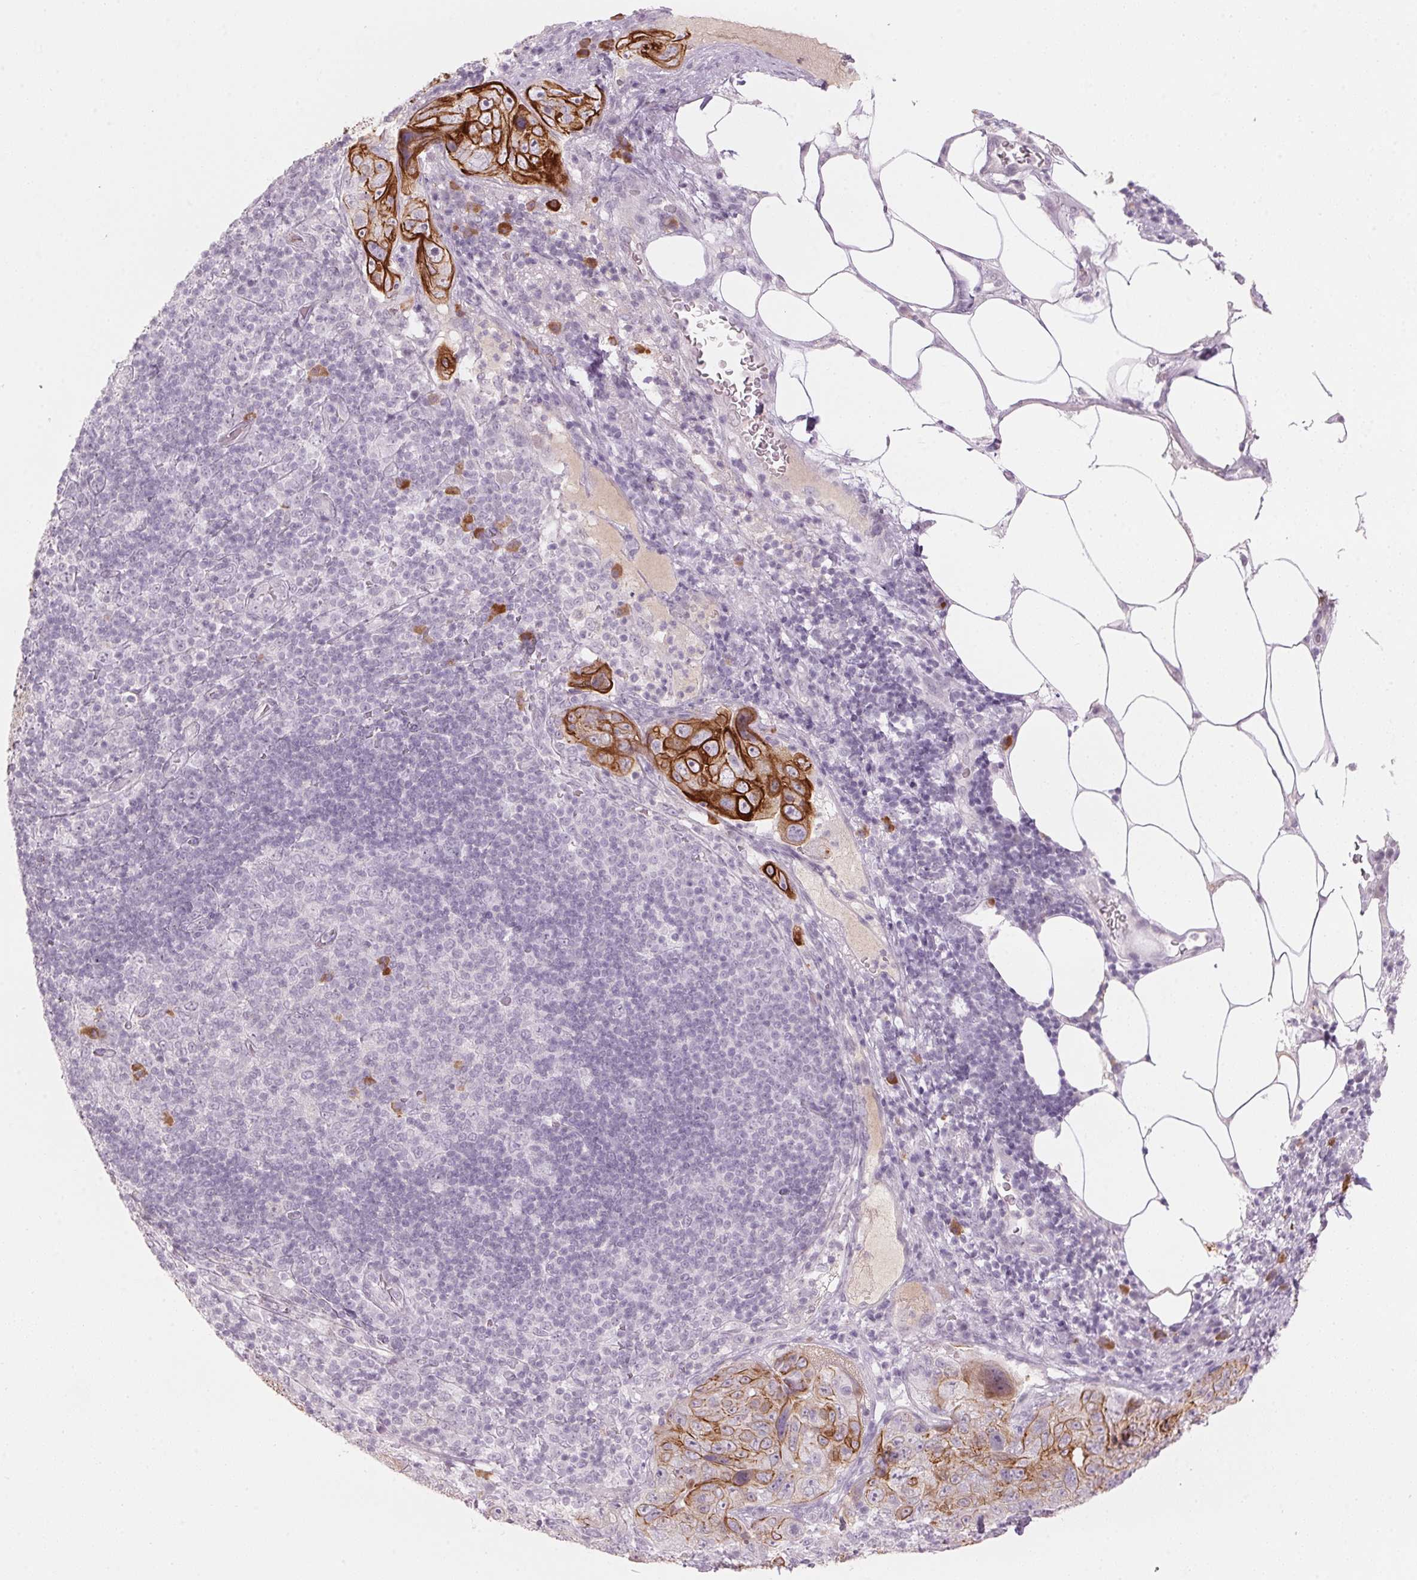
{"staining": {"intensity": "strong", "quantity": "<25%", "location": "cytoplasmic/membranous"}, "tissue": "pancreatic cancer", "cell_type": "Tumor cells", "image_type": "cancer", "snomed": [{"axis": "morphology", "description": "Adenocarcinoma, NOS"}, {"axis": "topography", "description": "Pancreas"}], "caption": "DAB (3,3'-diaminobenzidine) immunohistochemical staining of human pancreatic adenocarcinoma shows strong cytoplasmic/membranous protein positivity in approximately <25% of tumor cells.", "gene": "SCTR", "patient": {"sex": "male", "age": 68}}